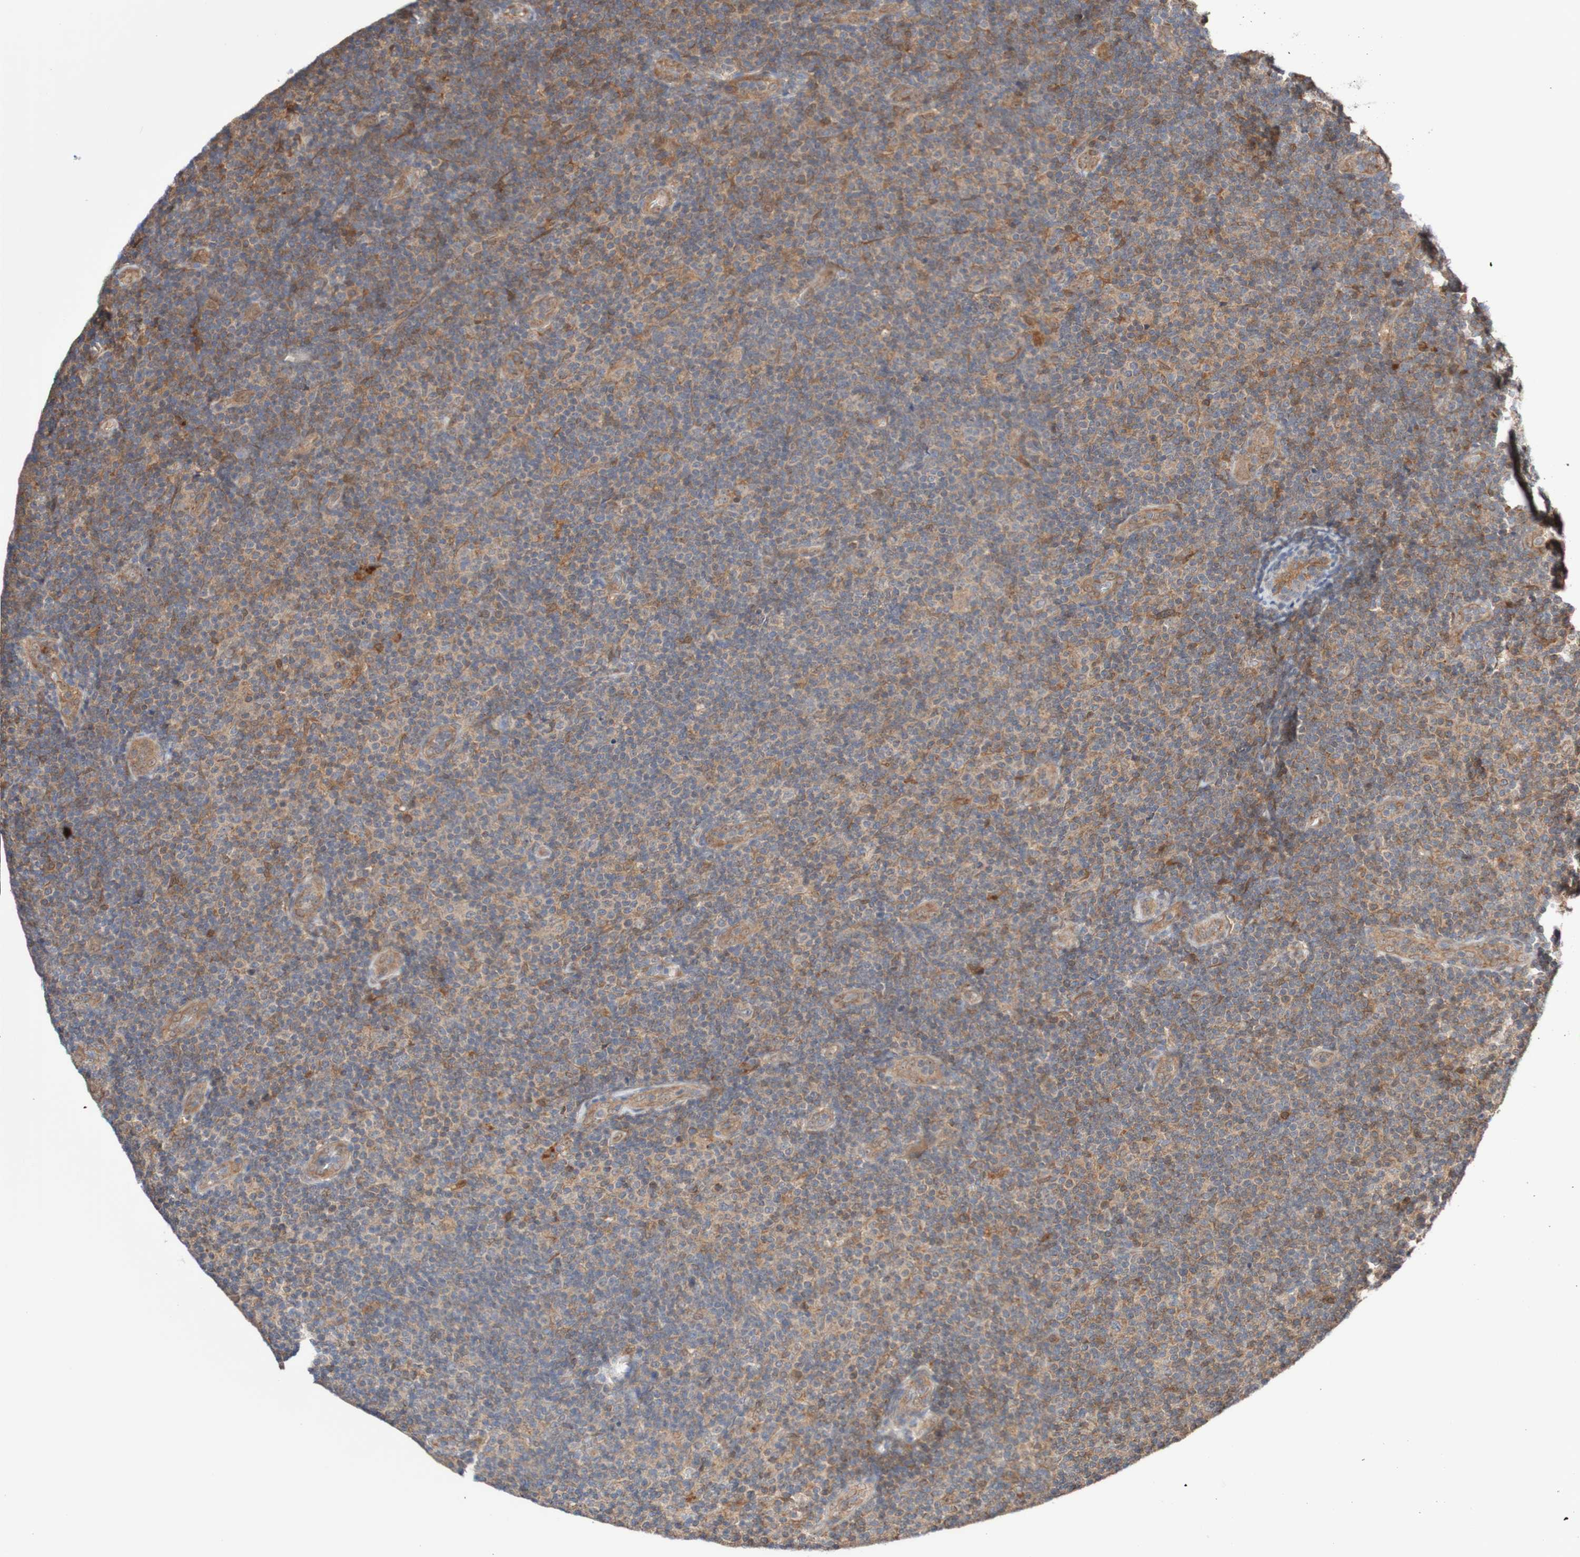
{"staining": {"intensity": "moderate", "quantity": "25%-75%", "location": "cytoplasmic/membranous,nuclear"}, "tissue": "lymphoma", "cell_type": "Tumor cells", "image_type": "cancer", "snomed": [{"axis": "morphology", "description": "Malignant lymphoma, non-Hodgkin's type, Low grade"}, {"axis": "topography", "description": "Lymph node"}], "caption": "Lymphoma stained with a brown dye demonstrates moderate cytoplasmic/membranous and nuclear positive positivity in about 25%-75% of tumor cells.", "gene": "PHPT1", "patient": {"sex": "male", "age": 83}}